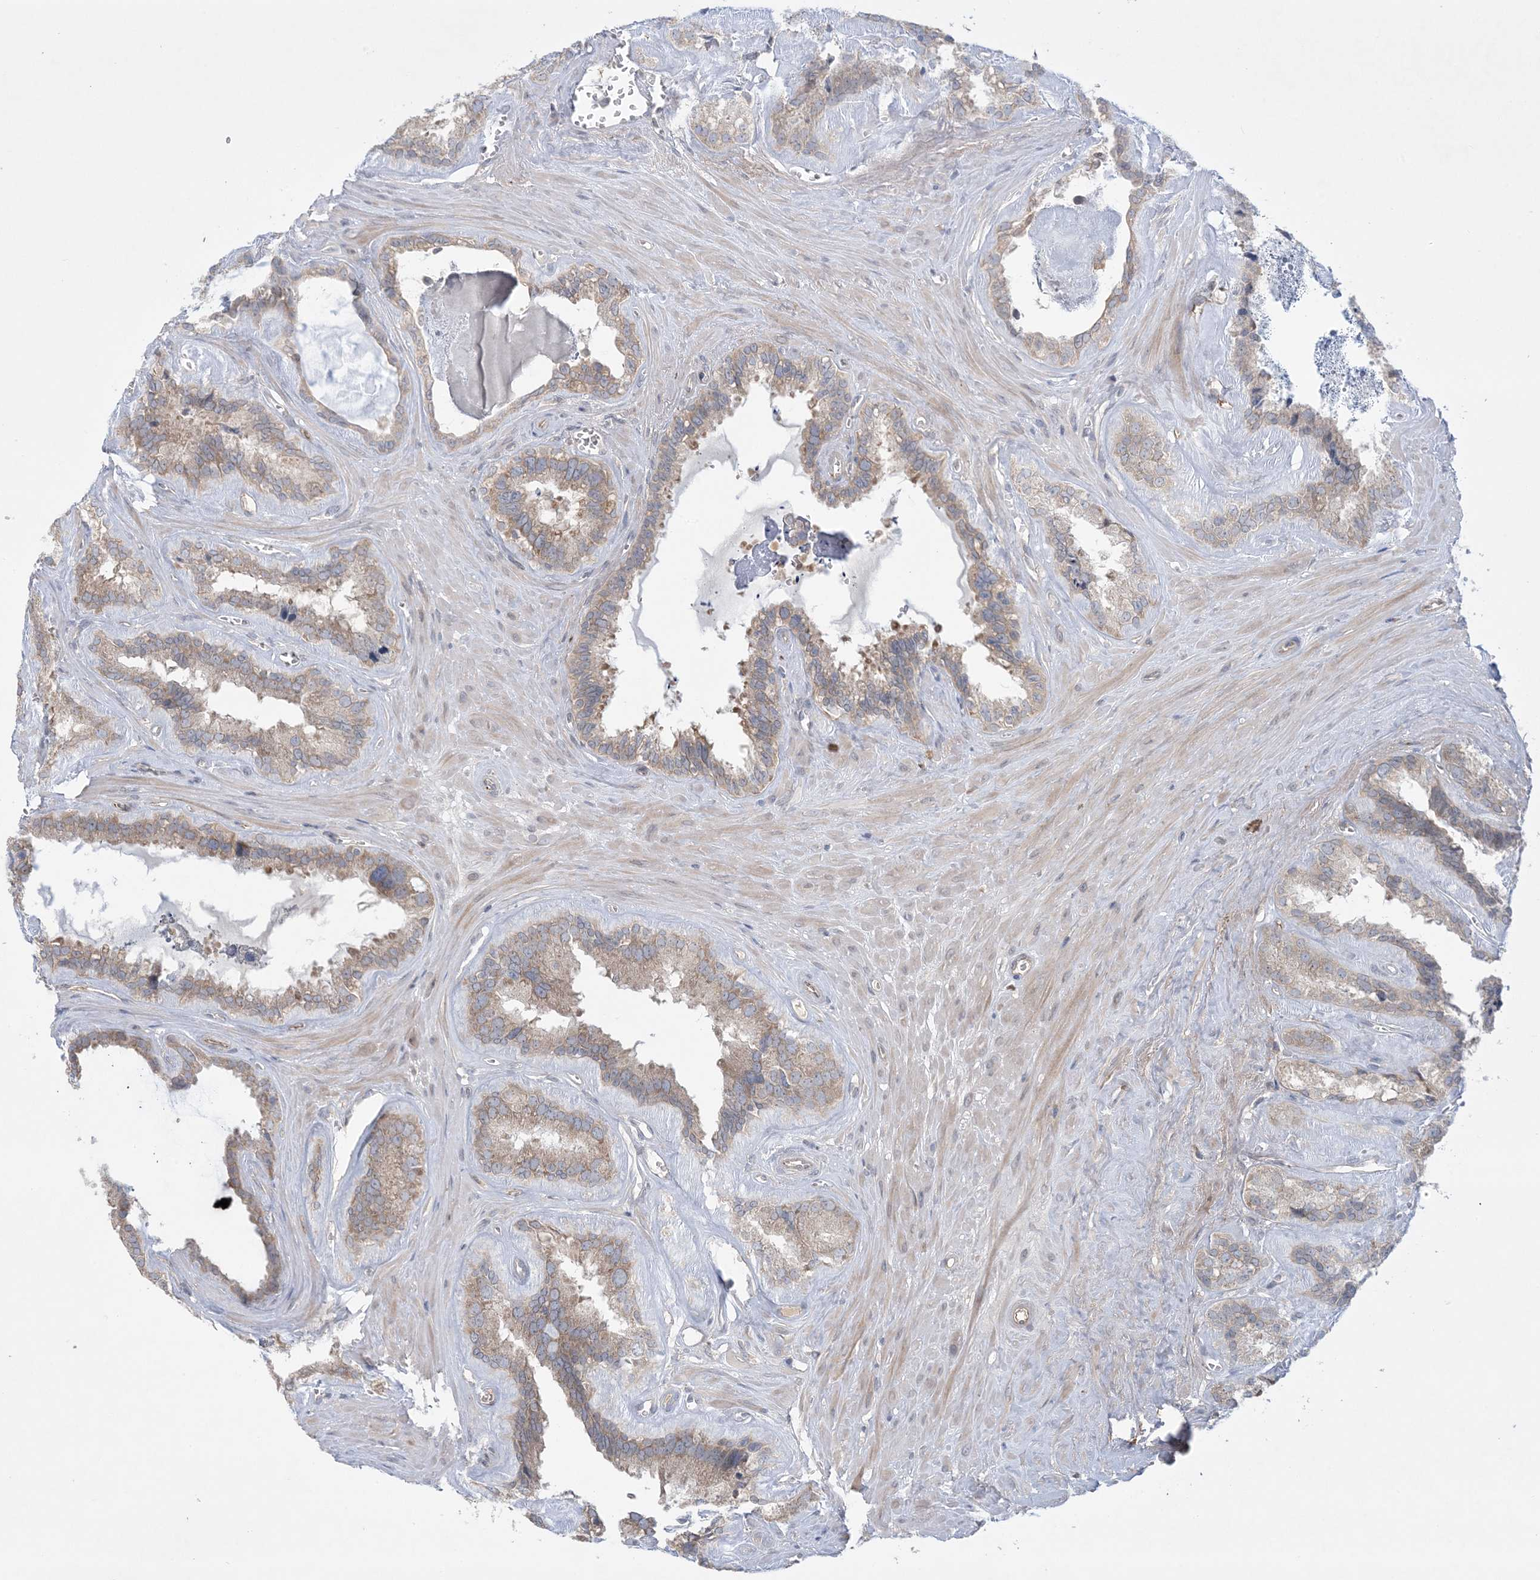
{"staining": {"intensity": "moderate", "quantity": ">75%", "location": "cytoplasmic/membranous"}, "tissue": "seminal vesicle", "cell_type": "Glandular cells", "image_type": "normal", "snomed": [{"axis": "morphology", "description": "Normal tissue, NOS"}, {"axis": "topography", "description": "Prostate"}, {"axis": "topography", "description": "Seminal veicle"}], "caption": "Seminal vesicle stained with DAB IHC reveals medium levels of moderate cytoplasmic/membranous expression in about >75% of glandular cells. (DAB IHC with brightfield microscopy, high magnification).", "gene": "MMGT1", "patient": {"sex": "male", "age": 59}}